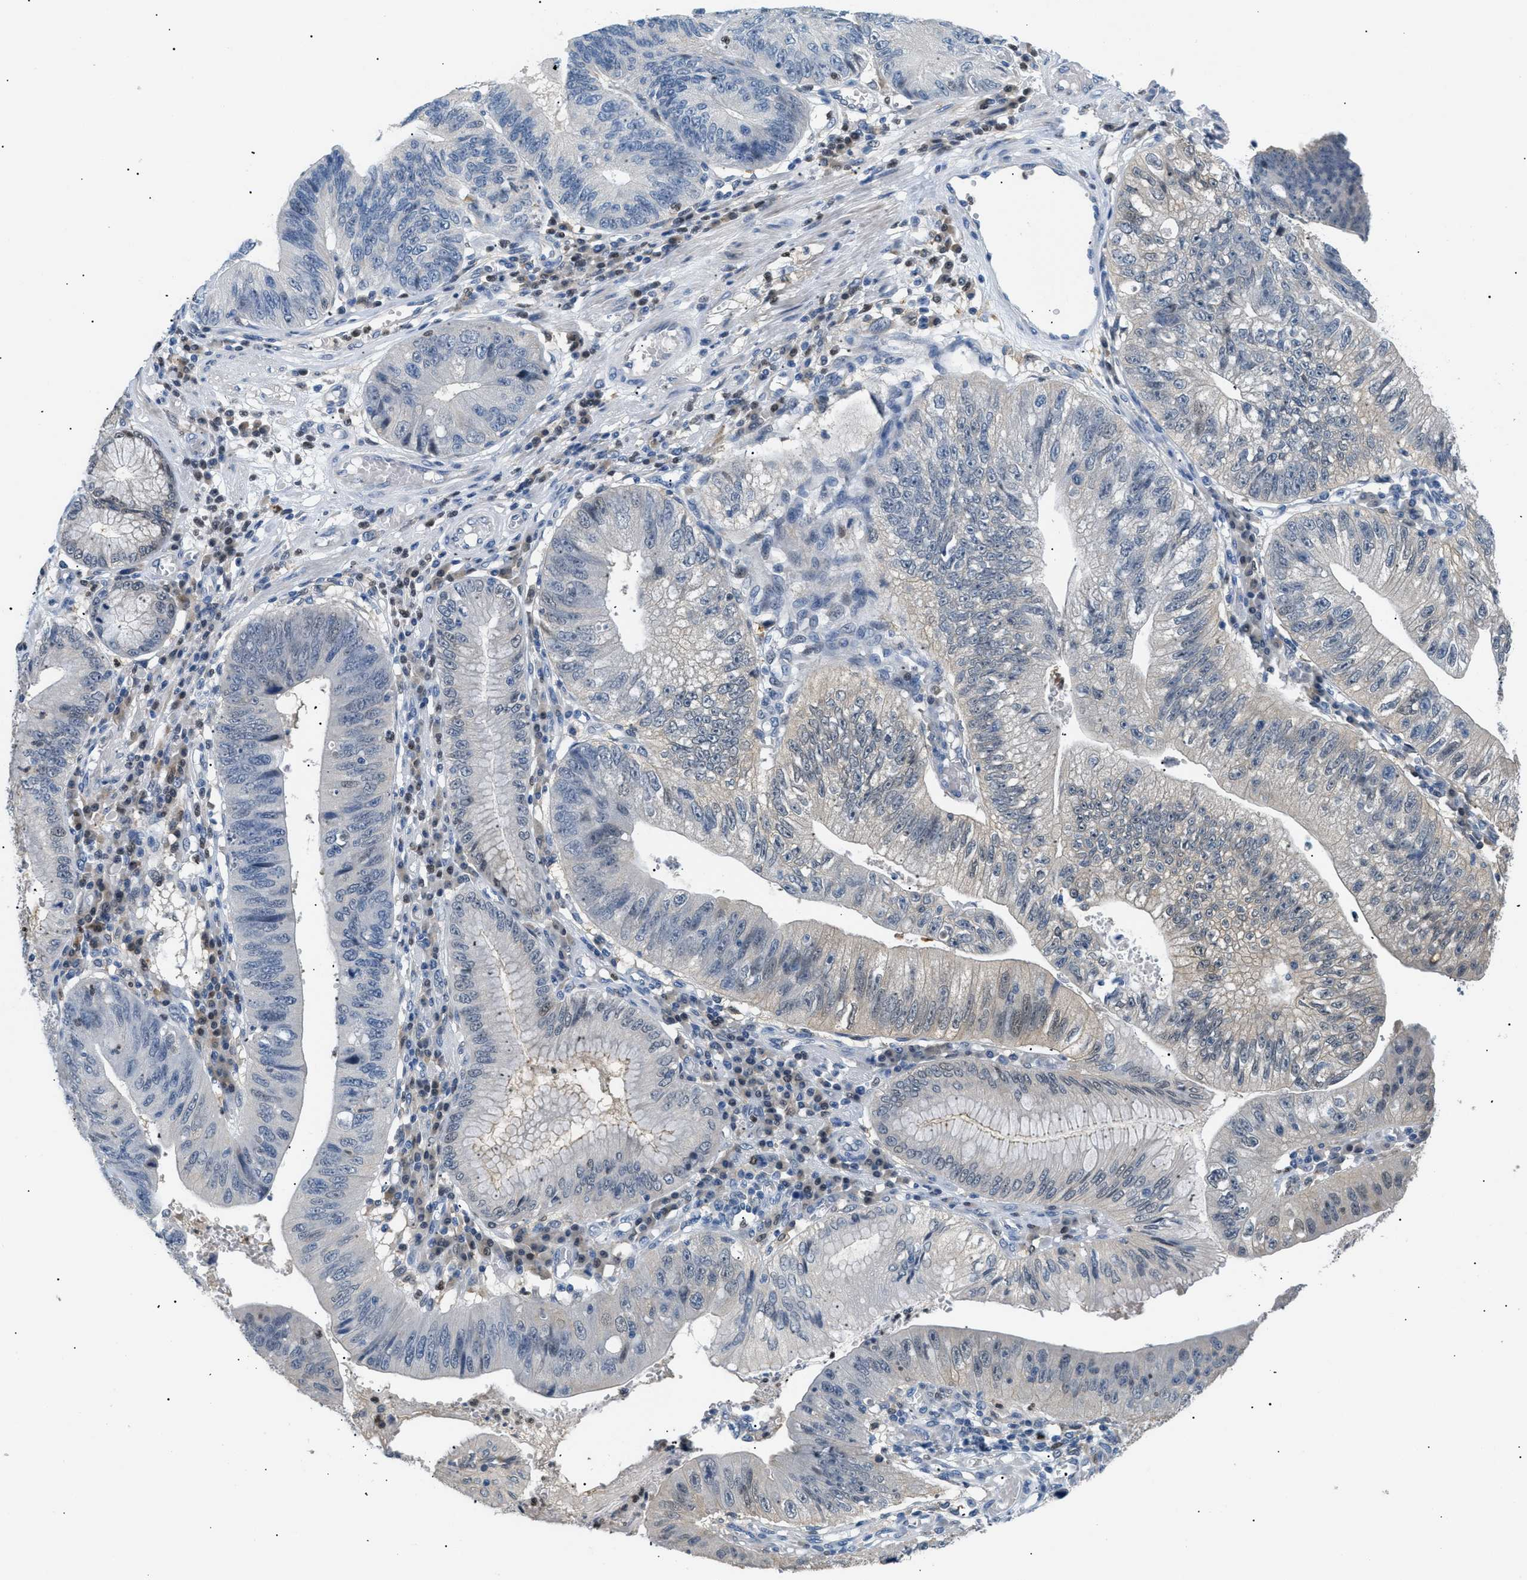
{"staining": {"intensity": "negative", "quantity": "none", "location": "none"}, "tissue": "stomach cancer", "cell_type": "Tumor cells", "image_type": "cancer", "snomed": [{"axis": "morphology", "description": "Adenocarcinoma, NOS"}, {"axis": "topography", "description": "Stomach"}], "caption": "A histopathology image of stomach cancer (adenocarcinoma) stained for a protein reveals no brown staining in tumor cells. (DAB IHC visualized using brightfield microscopy, high magnification).", "gene": "AKR1A1", "patient": {"sex": "male", "age": 59}}